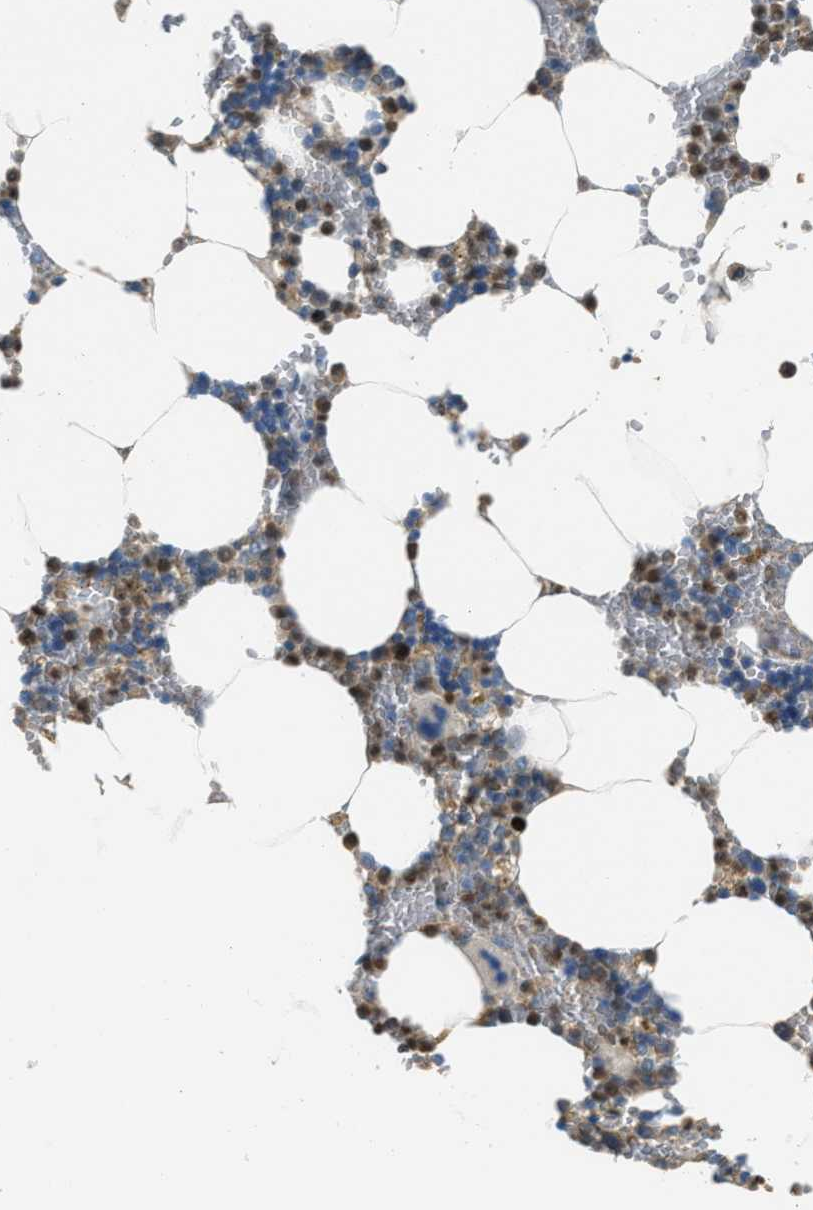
{"staining": {"intensity": "moderate", "quantity": "25%-75%", "location": "cytoplasmic/membranous,nuclear"}, "tissue": "bone marrow", "cell_type": "Hematopoietic cells", "image_type": "normal", "snomed": [{"axis": "morphology", "description": "Normal tissue, NOS"}, {"axis": "topography", "description": "Bone marrow"}], "caption": "Bone marrow stained with IHC reveals moderate cytoplasmic/membranous,nuclear expression in about 25%-75% of hematopoietic cells. (Stains: DAB in brown, nuclei in blue, Microscopy: brightfield microscopy at high magnification).", "gene": "SLC25A11", "patient": {"sex": "male", "age": 70}}